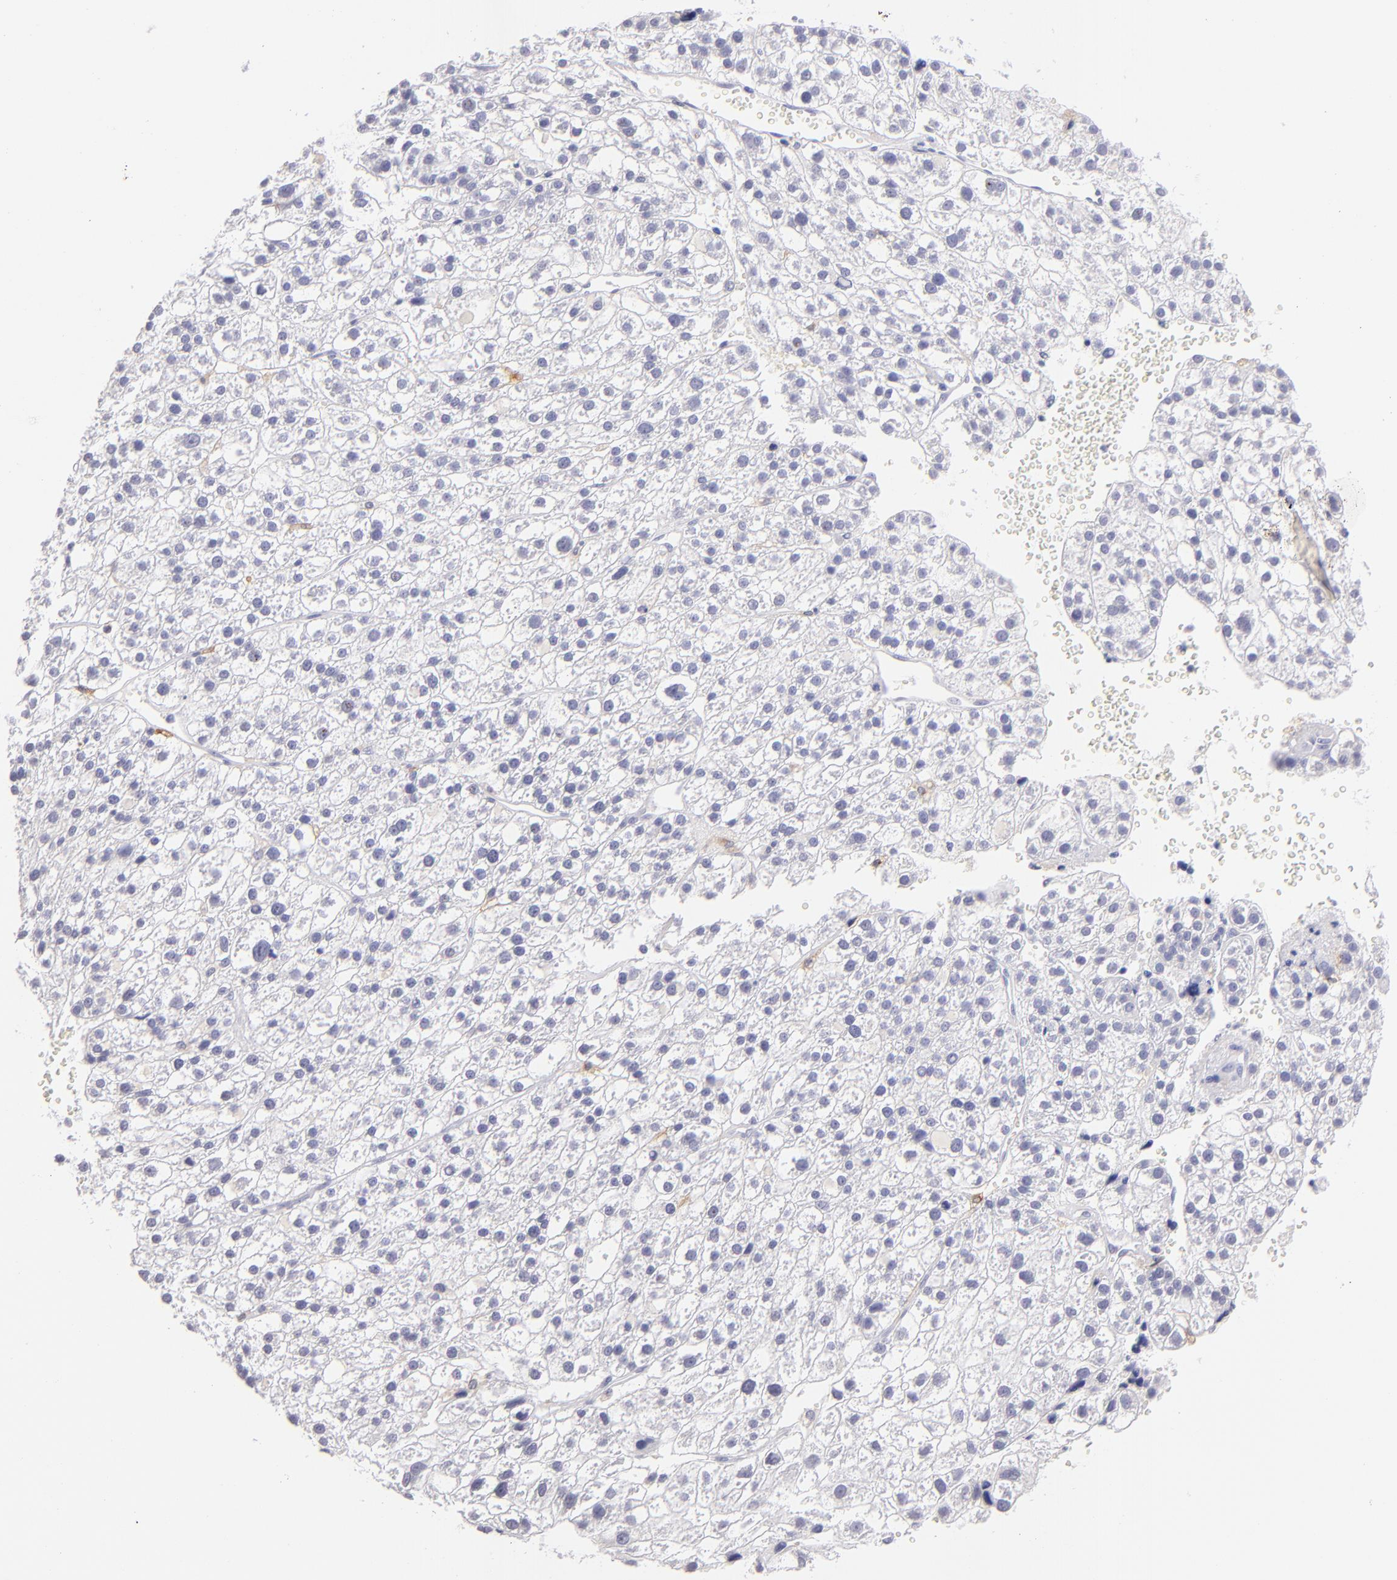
{"staining": {"intensity": "negative", "quantity": "none", "location": "none"}, "tissue": "liver cancer", "cell_type": "Tumor cells", "image_type": "cancer", "snomed": [{"axis": "morphology", "description": "Carcinoma, Hepatocellular, NOS"}, {"axis": "topography", "description": "Liver"}], "caption": "Liver cancer stained for a protein using IHC exhibits no staining tumor cells.", "gene": "IL2RA", "patient": {"sex": "female", "age": 85}}